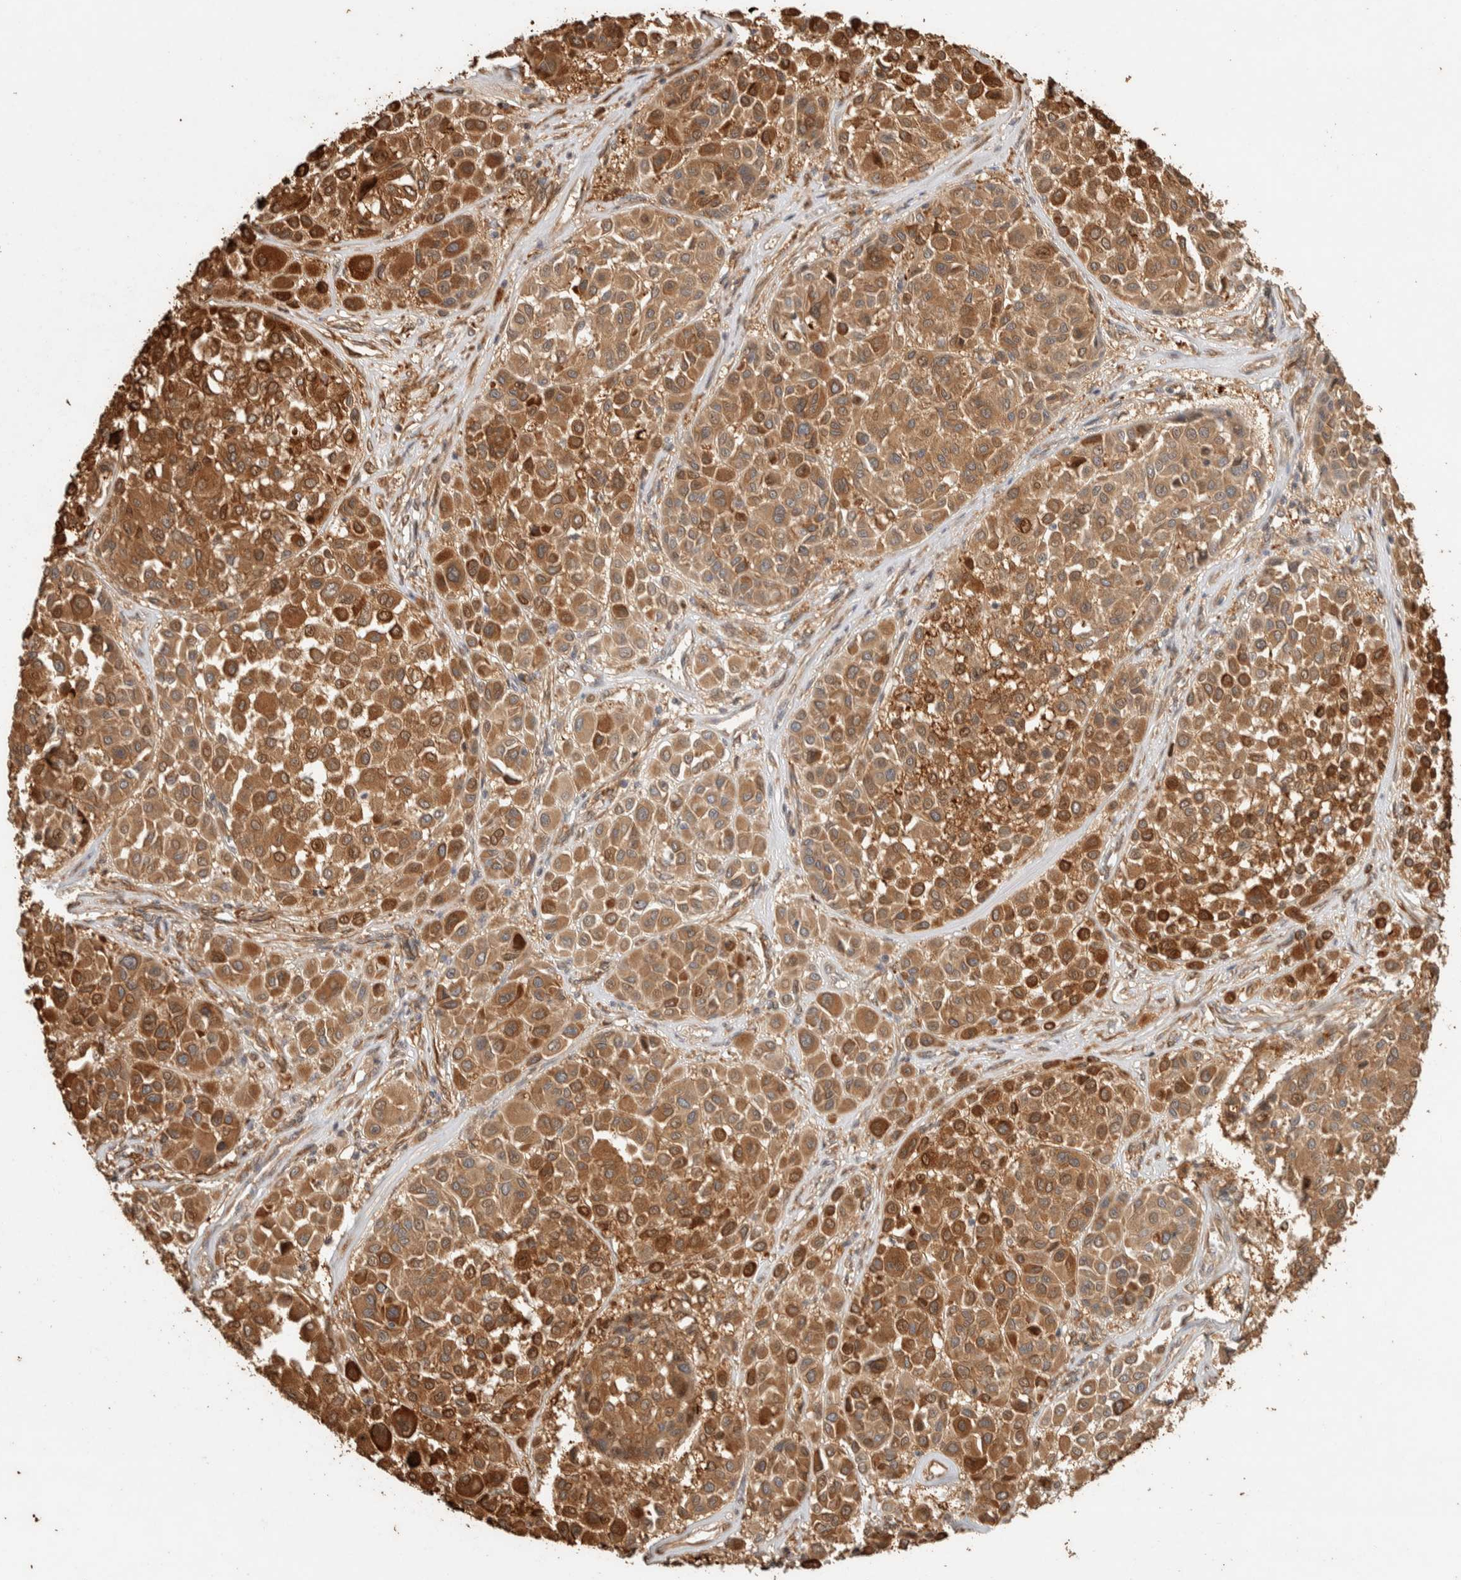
{"staining": {"intensity": "moderate", "quantity": ">75%", "location": "cytoplasmic/membranous"}, "tissue": "melanoma", "cell_type": "Tumor cells", "image_type": "cancer", "snomed": [{"axis": "morphology", "description": "Malignant melanoma, Metastatic site"}, {"axis": "topography", "description": "Soft tissue"}], "caption": "Immunohistochemistry (IHC) staining of malignant melanoma (metastatic site), which reveals medium levels of moderate cytoplasmic/membranous expression in about >75% of tumor cells indicating moderate cytoplasmic/membranous protein staining. The staining was performed using DAB (brown) for protein detection and nuclei were counterstained in hematoxylin (blue).", "gene": "EXOC7", "patient": {"sex": "male", "age": 41}}